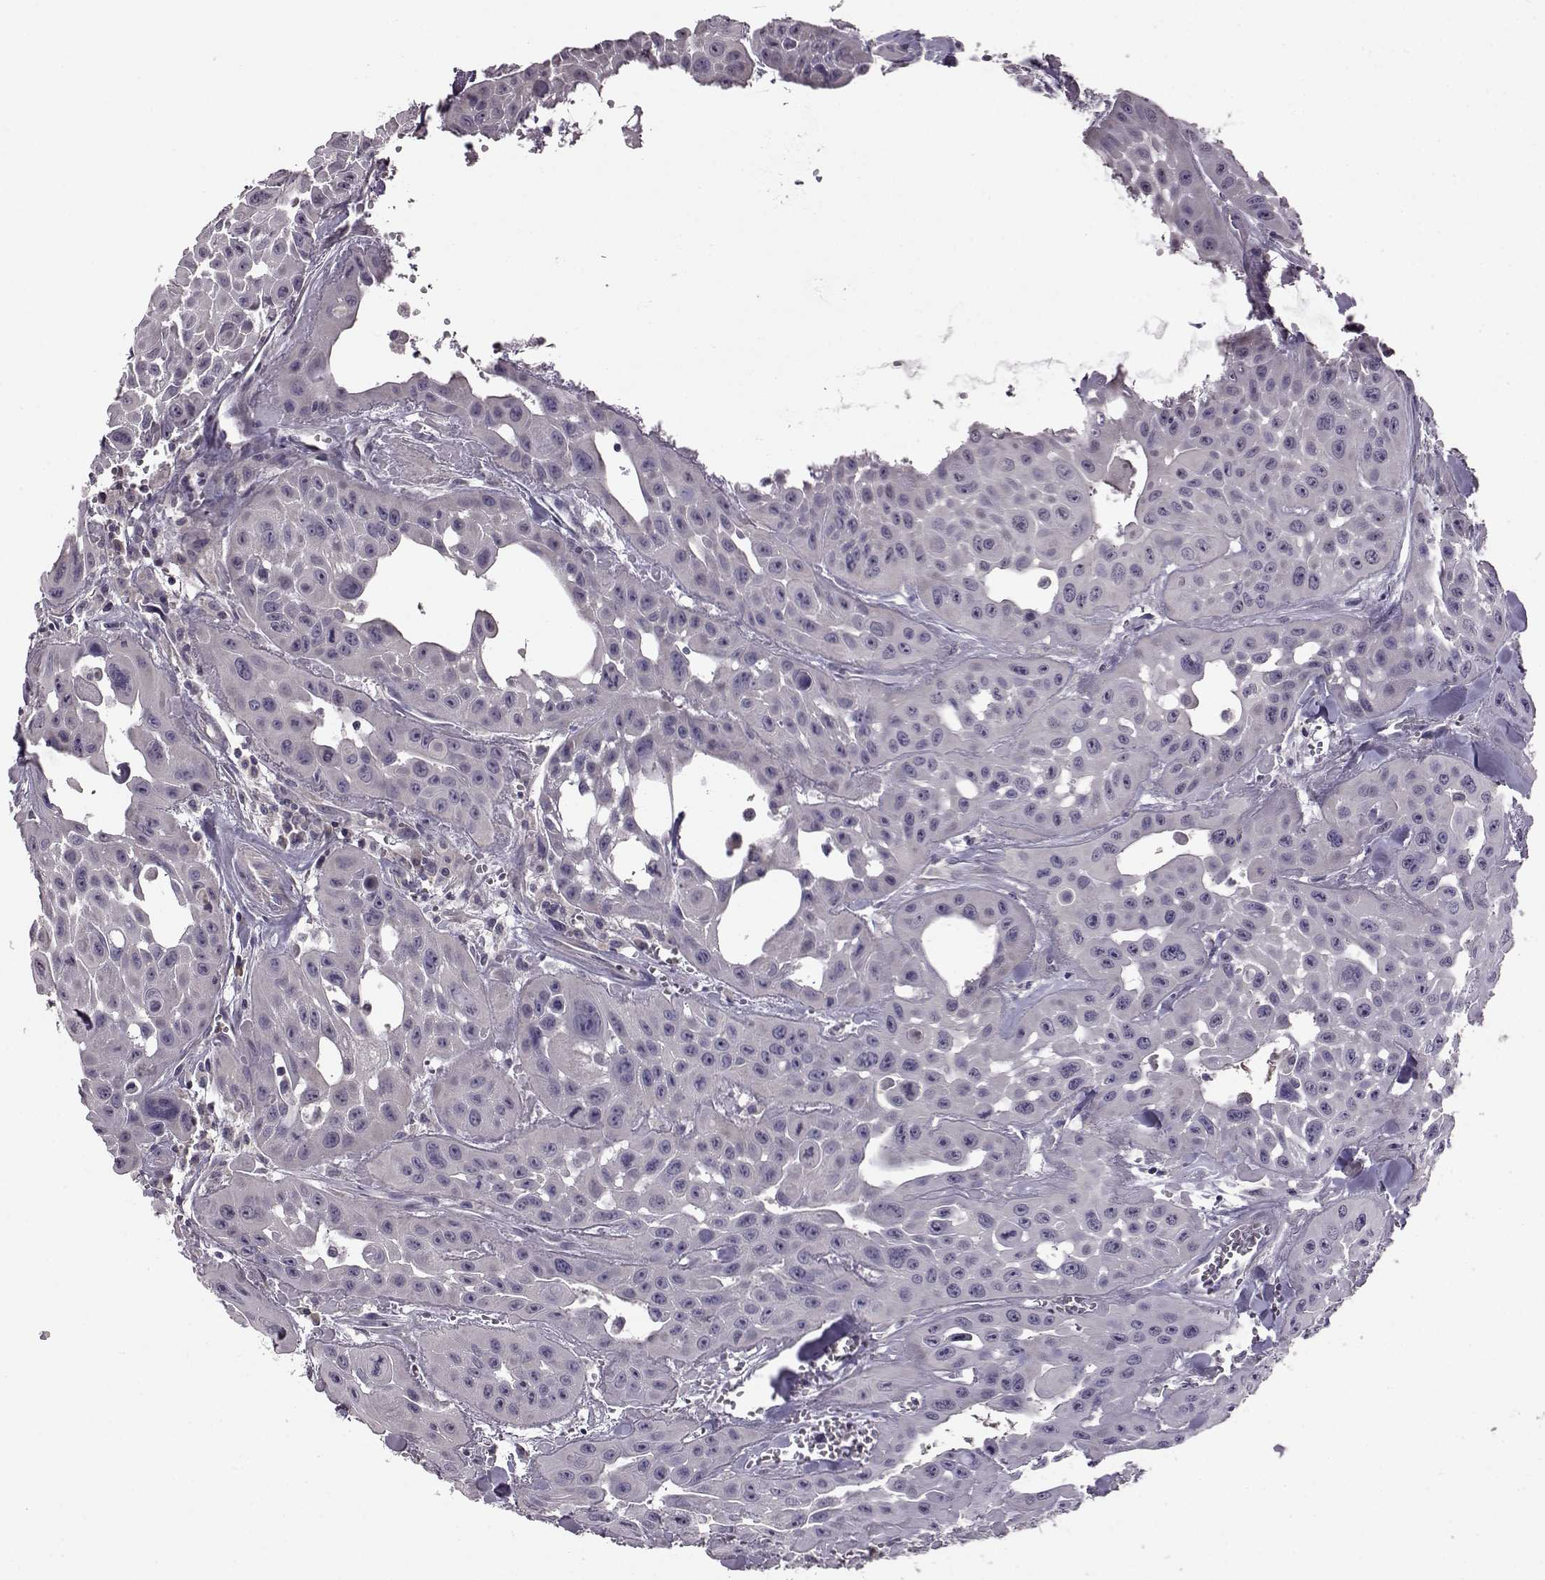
{"staining": {"intensity": "negative", "quantity": "none", "location": "none"}, "tissue": "head and neck cancer", "cell_type": "Tumor cells", "image_type": "cancer", "snomed": [{"axis": "morphology", "description": "Adenocarcinoma, NOS"}, {"axis": "topography", "description": "Head-Neck"}], "caption": "Tumor cells show no significant protein positivity in adenocarcinoma (head and neck).", "gene": "ADGRG2", "patient": {"sex": "male", "age": 73}}